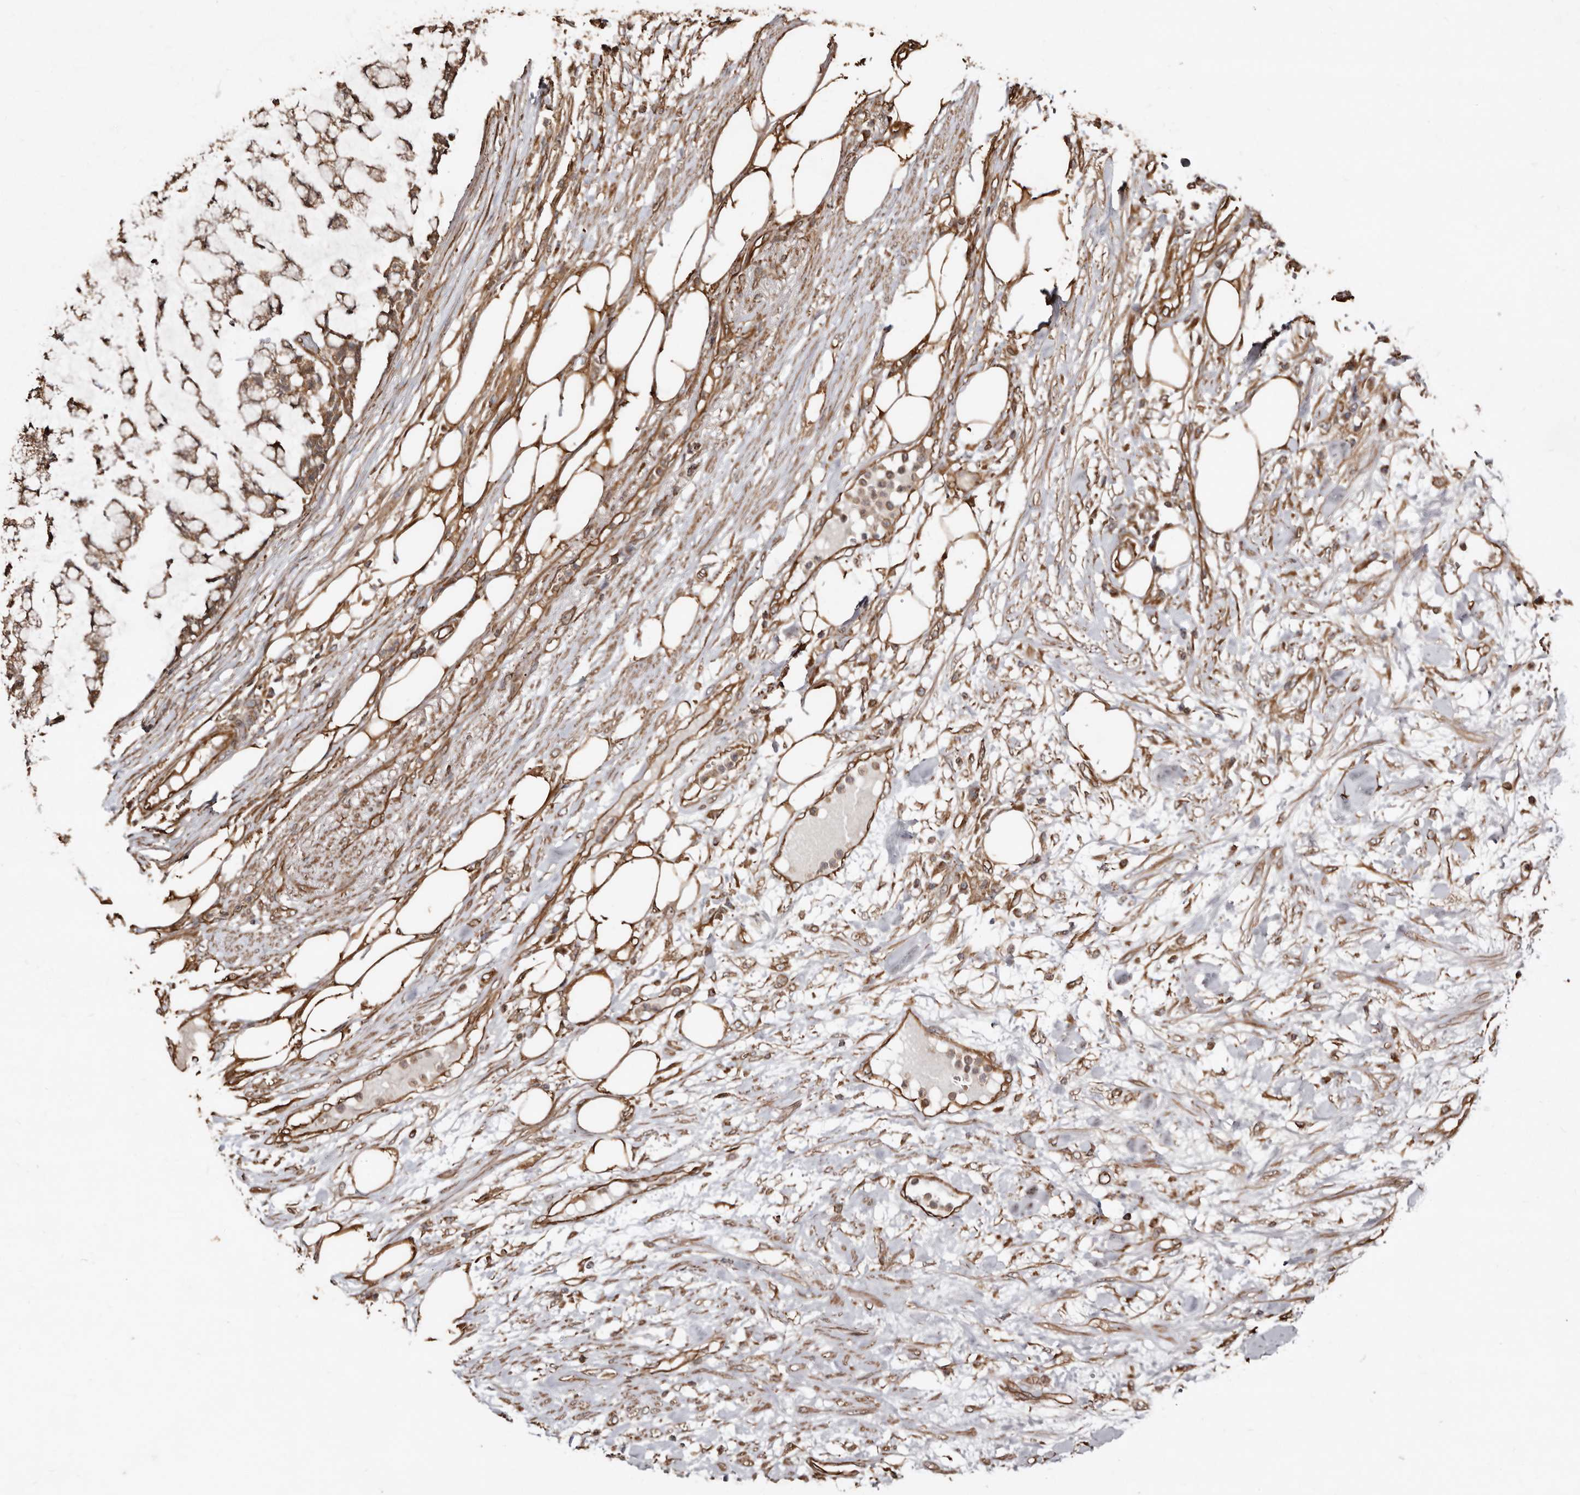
{"staining": {"intensity": "moderate", "quantity": ">75%", "location": "cytoplasmic/membranous"}, "tissue": "colorectal cancer", "cell_type": "Tumor cells", "image_type": "cancer", "snomed": [{"axis": "morphology", "description": "Adenocarcinoma, NOS"}, {"axis": "topography", "description": "Colon"}], "caption": "A medium amount of moderate cytoplasmic/membranous positivity is identified in about >75% of tumor cells in colorectal cancer (adenocarcinoma) tissue. (brown staining indicates protein expression, while blue staining denotes nuclei).", "gene": "MACC1", "patient": {"sex": "female", "age": 84}}